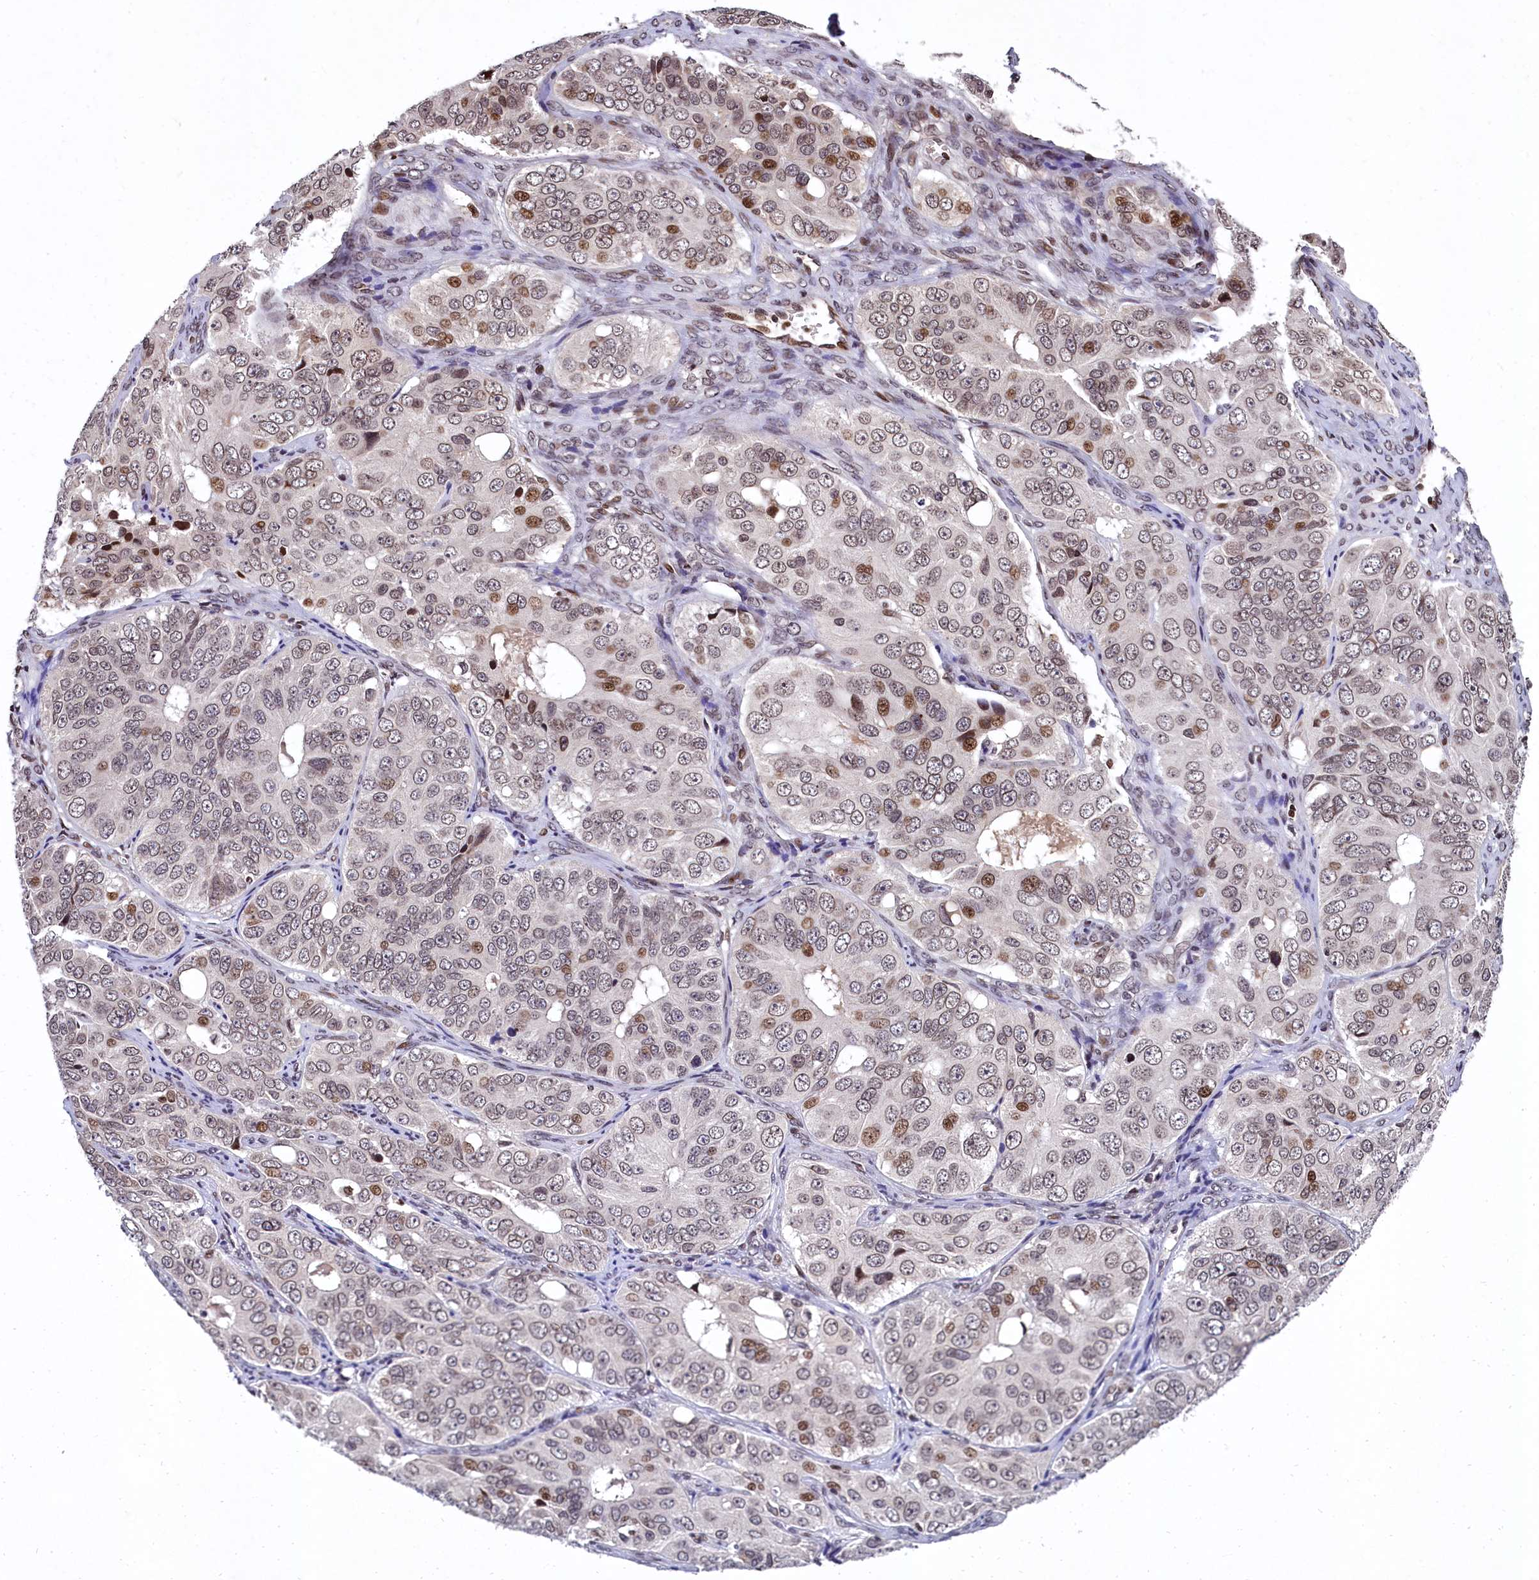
{"staining": {"intensity": "moderate", "quantity": "<25%", "location": "nuclear"}, "tissue": "ovarian cancer", "cell_type": "Tumor cells", "image_type": "cancer", "snomed": [{"axis": "morphology", "description": "Carcinoma, endometroid"}, {"axis": "topography", "description": "Ovary"}], "caption": "IHC (DAB (3,3'-diaminobenzidine)) staining of endometroid carcinoma (ovarian) reveals moderate nuclear protein staining in approximately <25% of tumor cells. The staining was performed using DAB (3,3'-diaminobenzidine), with brown indicating positive protein expression. Nuclei are stained blue with hematoxylin.", "gene": "FAM217B", "patient": {"sex": "female", "age": 51}}